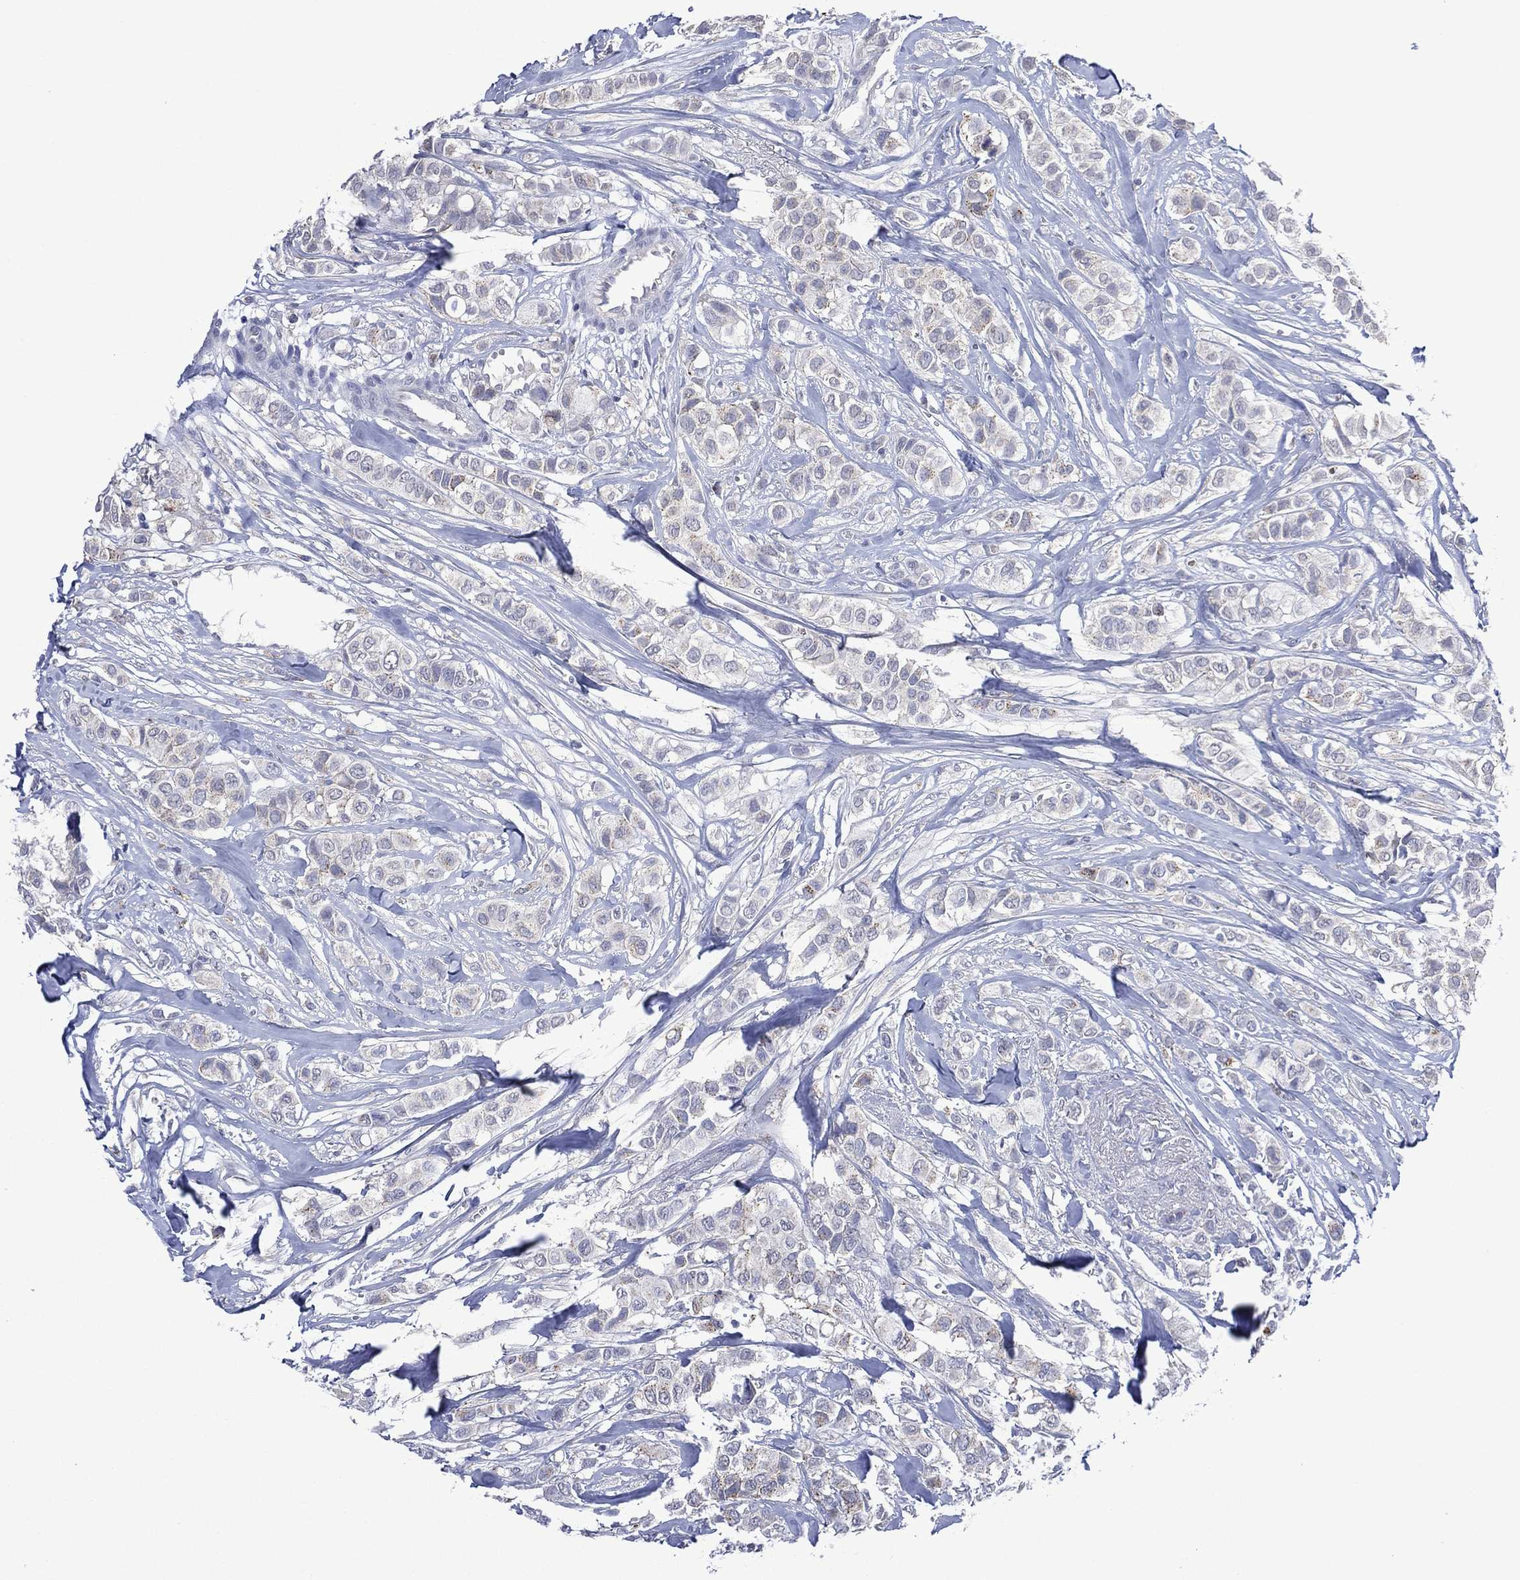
{"staining": {"intensity": "weak", "quantity": "<25%", "location": "cytoplasmic/membranous"}, "tissue": "breast cancer", "cell_type": "Tumor cells", "image_type": "cancer", "snomed": [{"axis": "morphology", "description": "Duct carcinoma"}, {"axis": "topography", "description": "Breast"}], "caption": "A micrograph of human infiltrating ductal carcinoma (breast) is negative for staining in tumor cells.", "gene": "ASB10", "patient": {"sex": "female", "age": 85}}